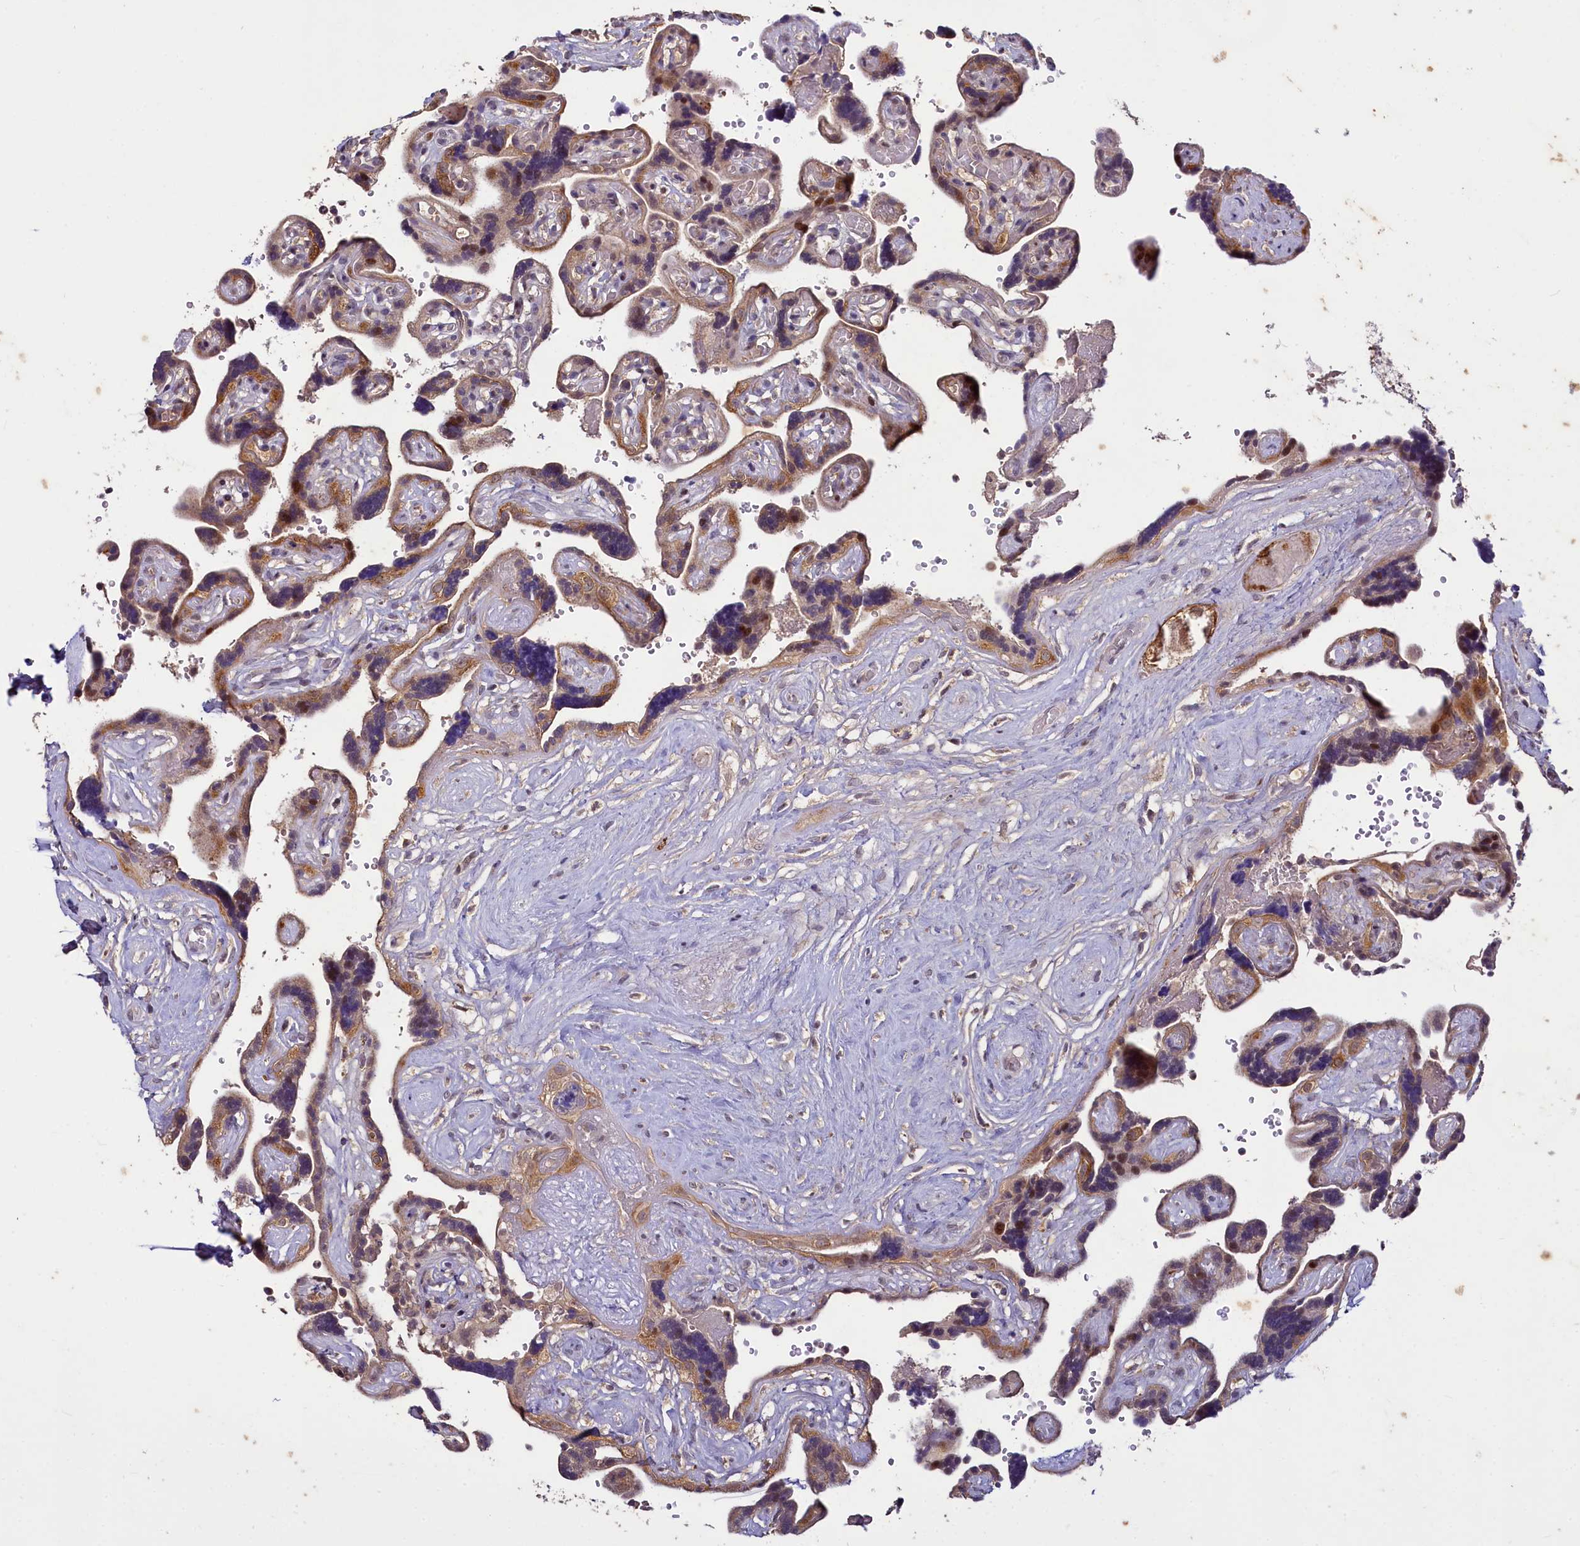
{"staining": {"intensity": "moderate", "quantity": ">75%", "location": "cytoplasmic/membranous,nuclear"}, "tissue": "placenta", "cell_type": "Decidual cells", "image_type": "normal", "snomed": [{"axis": "morphology", "description": "Normal tissue, NOS"}, {"axis": "topography", "description": "Placenta"}], "caption": "Immunohistochemistry (DAB (3,3'-diaminobenzidine)) staining of benign human placenta reveals moderate cytoplasmic/membranous,nuclear protein positivity in approximately >75% of decidual cells. The protein of interest is stained brown, and the nuclei are stained in blue (DAB (3,3'-diaminobenzidine) IHC with brightfield microscopy, high magnification).", "gene": "TMEM39A", "patient": {"sex": "female", "age": 30}}